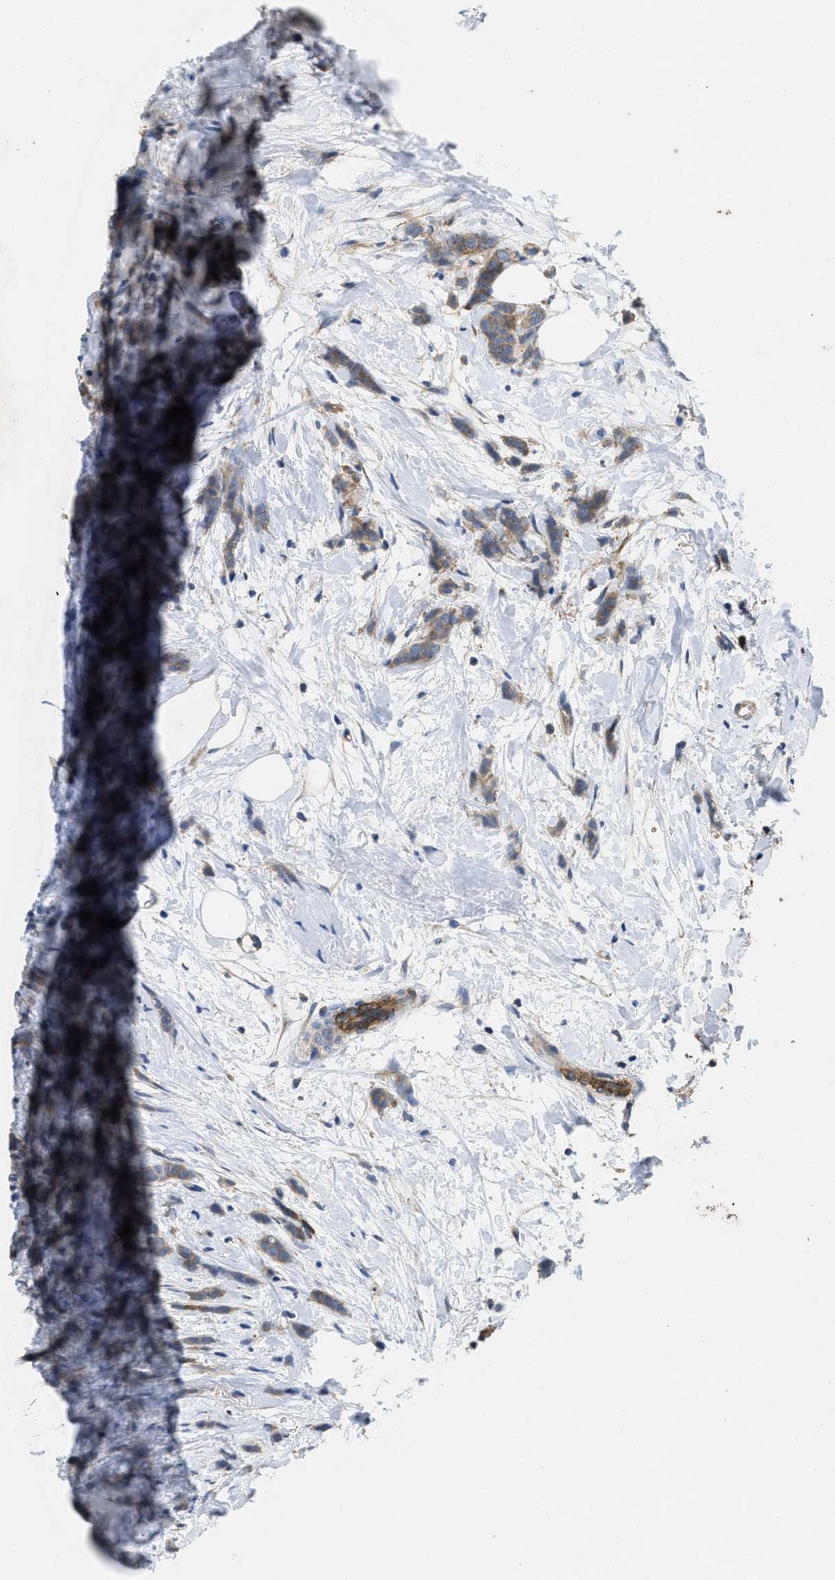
{"staining": {"intensity": "weak", "quantity": ">75%", "location": "cytoplasmic/membranous"}, "tissue": "breast cancer", "cell_type": "Tumor cells", "image_type": "cancer", "snomed": [{"axis": "morphology", "description": "Lobular carcinoma, in situ"}, {"axis": "morphology", "description": "Lobular carcinoma"}, {"axis": "topography", "description": "Breast"}], "caption": "Human breast cancer stained with a protein marker displays weak staining in tumor cells.", "gene": "LINGO2", "patient": {"sex": "female", "age": 41}}